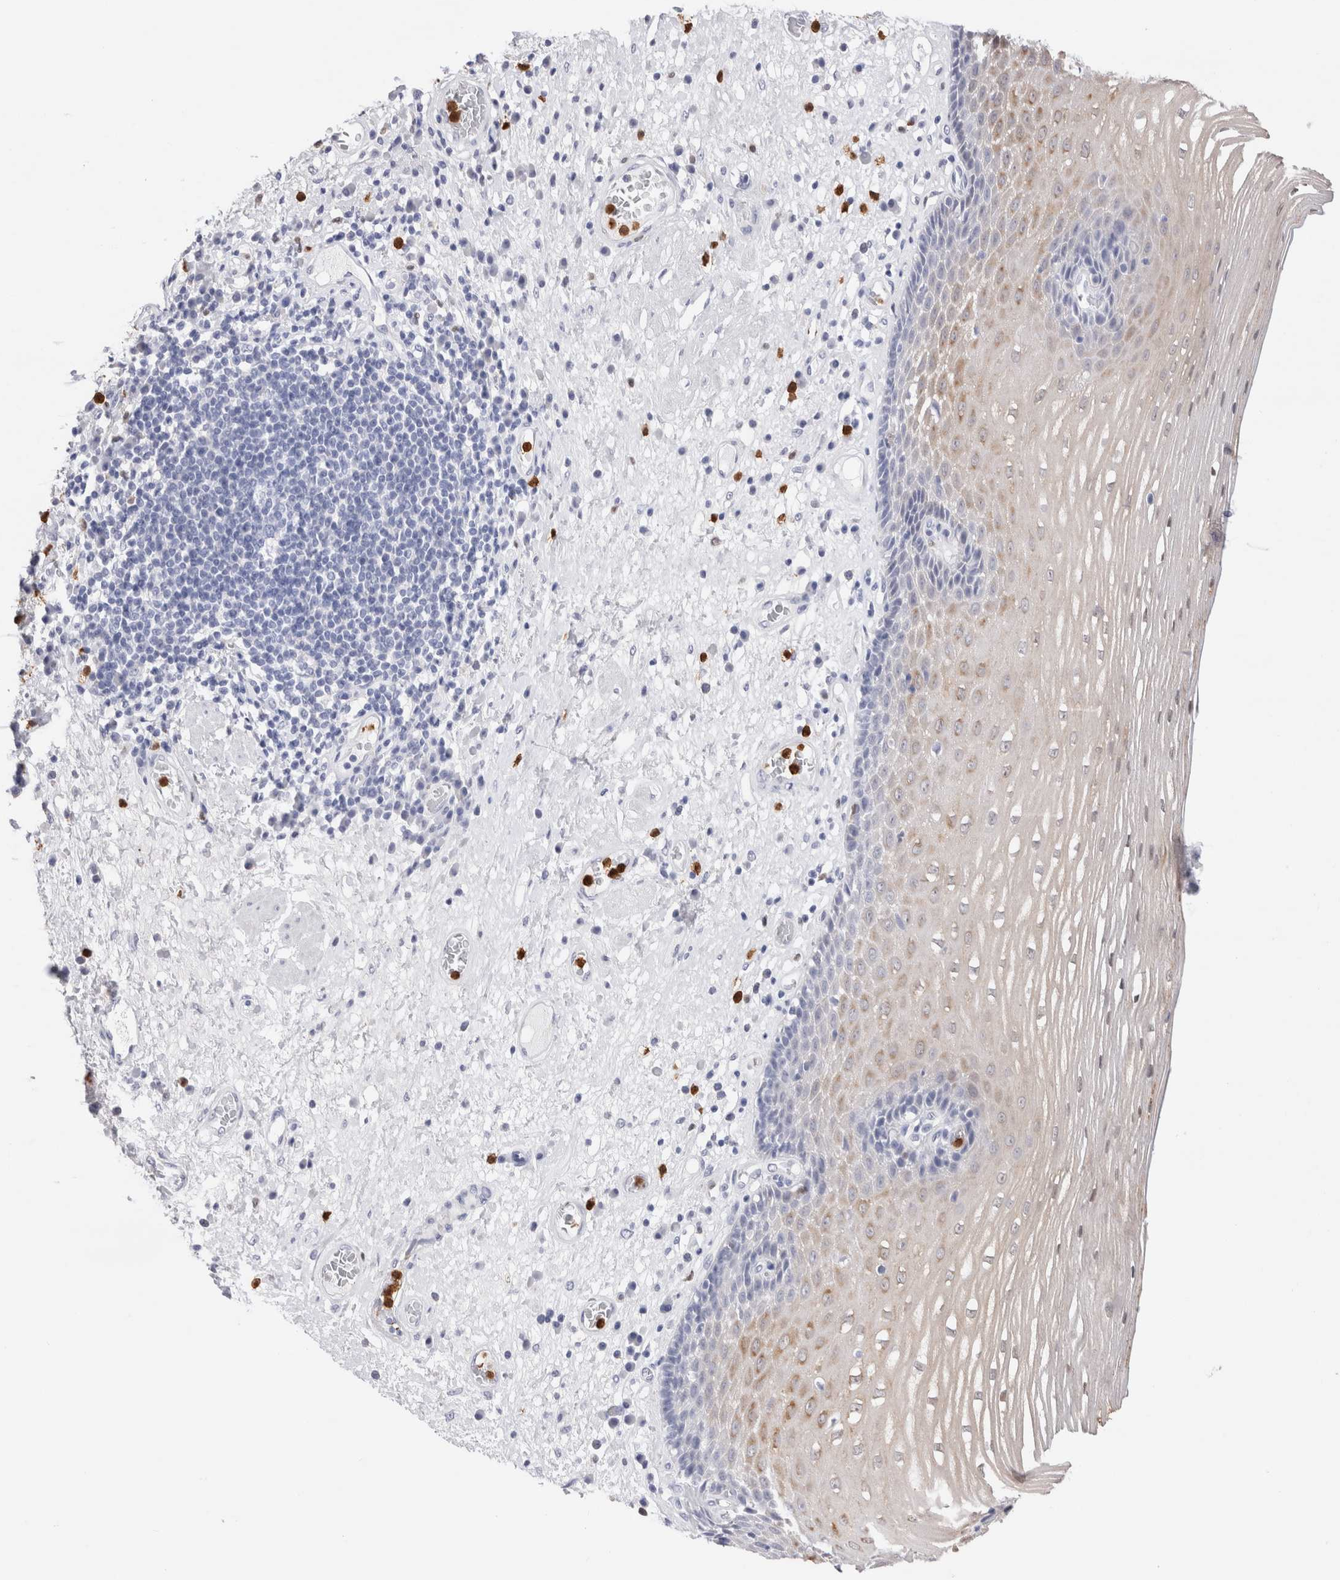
{"staining": {"intensity": "weak", "quantity": "25%-75%", "location": "cytoplasmic/membranous"}, "tissue": "esophagus", "cell_type": "Squamous epithelial cells", "image_type": "normal", "snomed": [{"axis": "morphology", "description": "Normal tissue, NOS"}, {"axis": "morphology", "description": "Adenocarcinoma, NOS"}, {"axis": "topography", "description": "Esophagus"}], "caption": "Squamous epithelial cells reveal weak cytoplasmic/membranous staining in about 25%-75% of cells in normal esophagus.", "gene": "SLC10A5", "patient": {"sex": "male", "age": 62}}